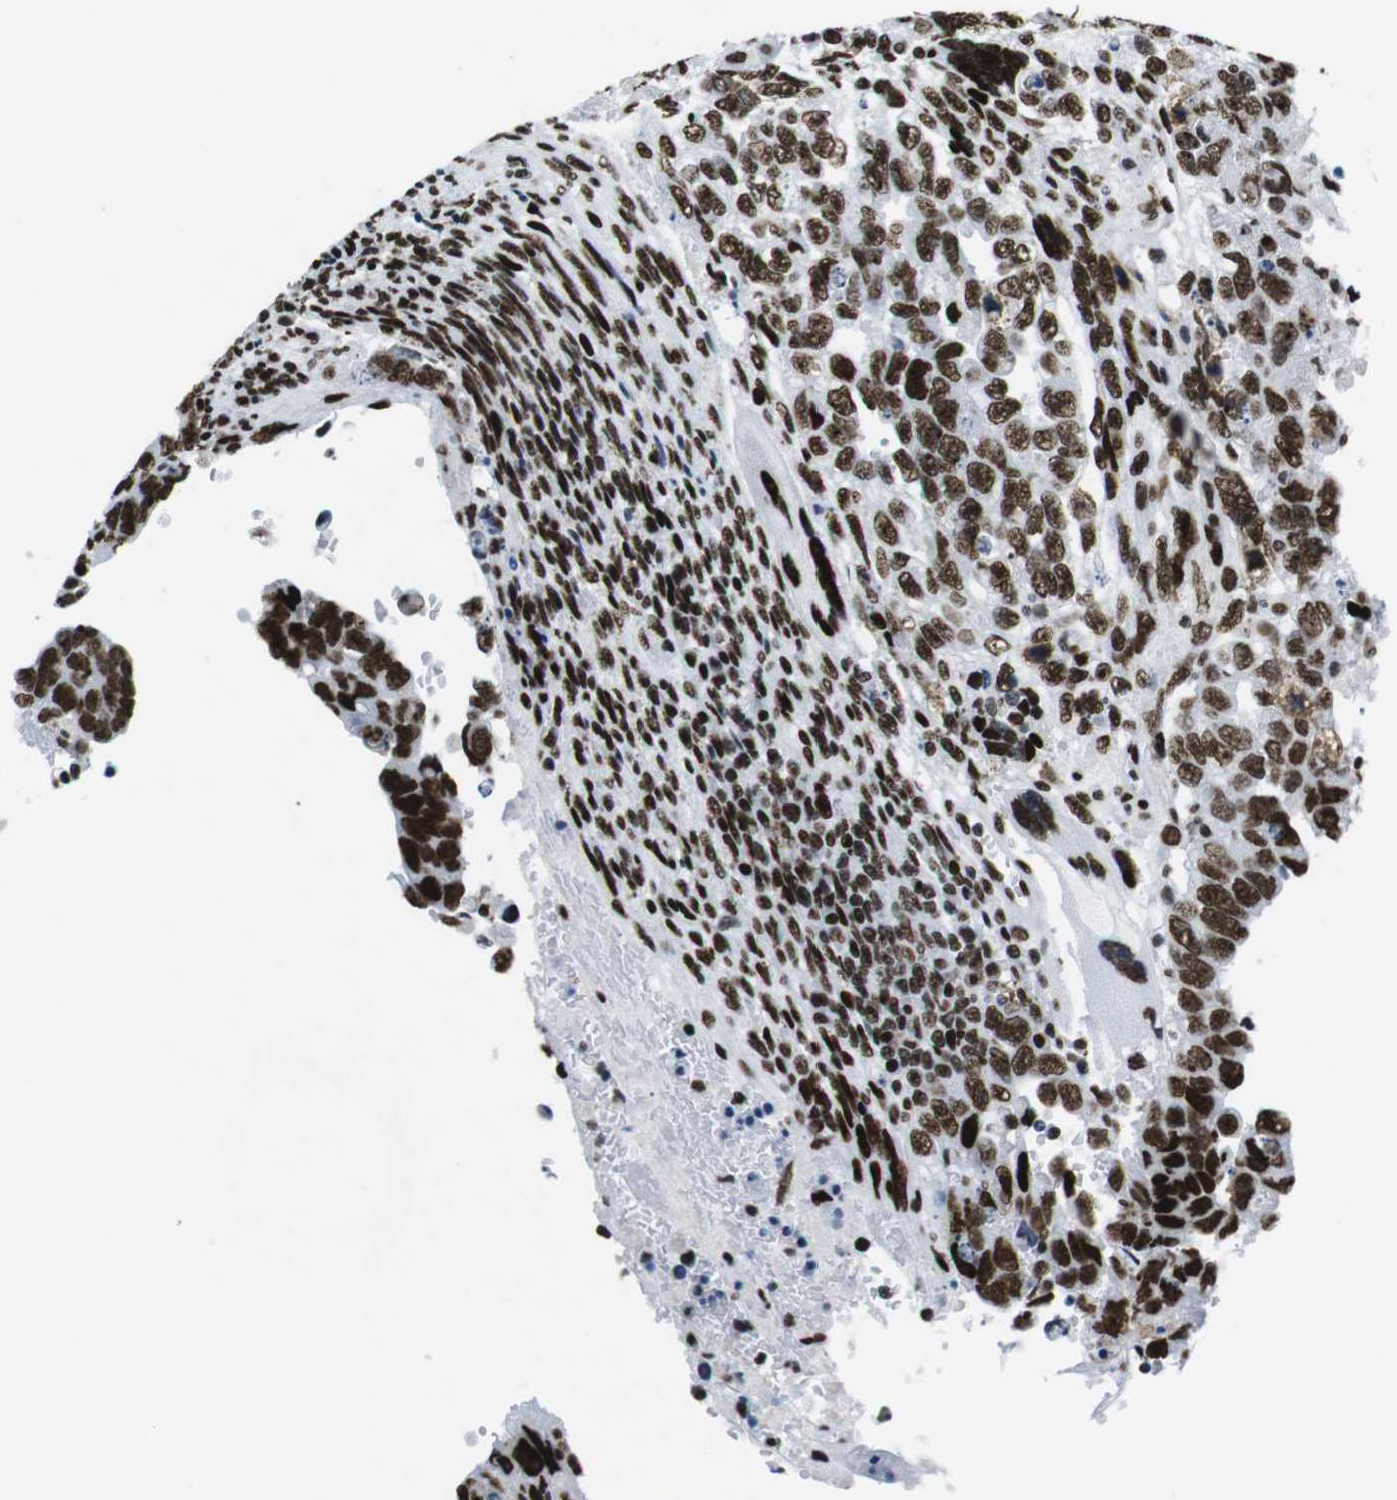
{"staining": {"intensity": "strong", "quantity": ">75%", "location": "nuclear"}, "tissue": "testis cancer", "cell_type": "Tumor cells", "image_type": "cancer", "snomed": [{"axis": "morphology", "description": "Carcinoma, Embryonal, NOS"}, {"axis": "topography", "description": "Testis"}], "caption": "This histopathology image displays immunohistochemistry (IHC) staining of human testis cancer, with high strong nuclear expression in about >75% of tumor cells.", "gene": "CITED2", "patient": {"sex": "male", "age": 28}}